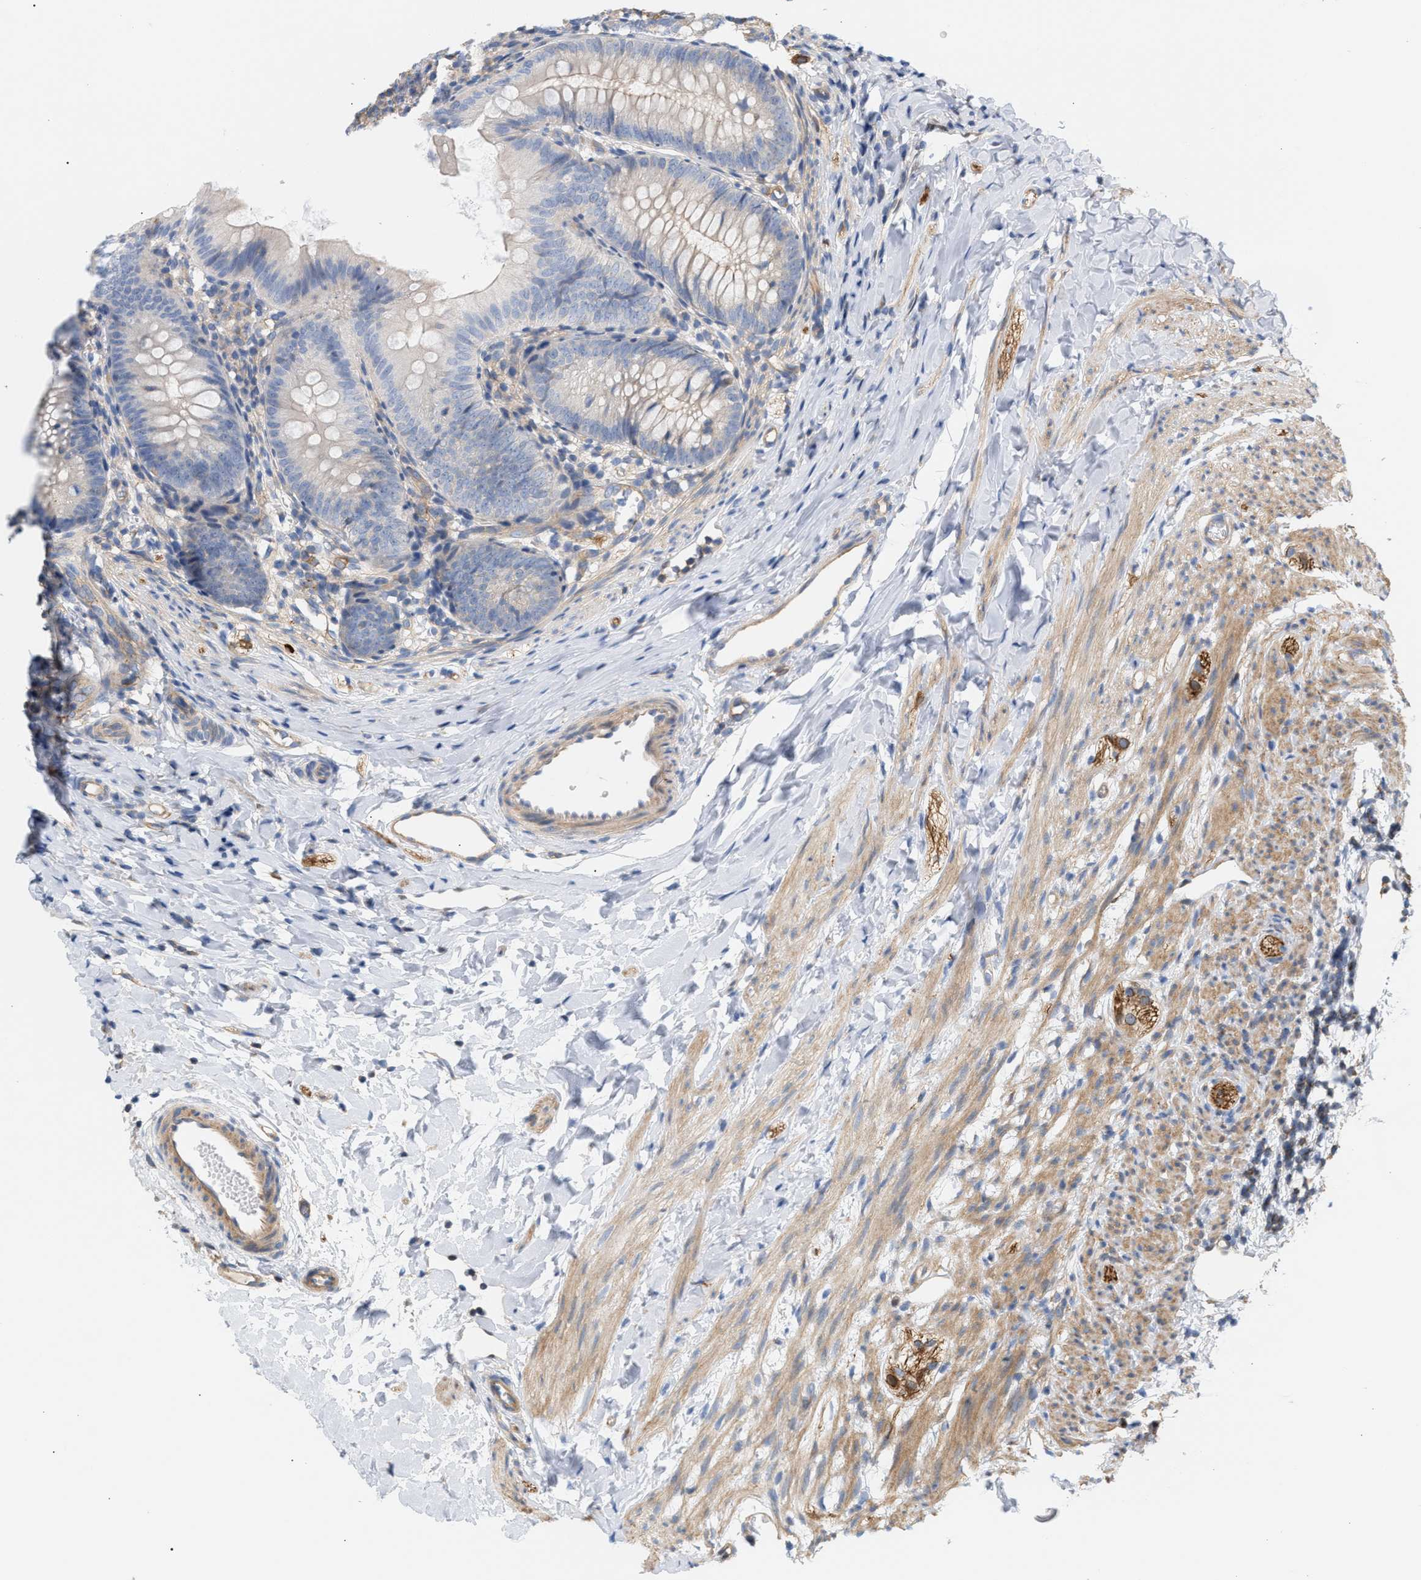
{"staining": {"intensity": "negative", "quantity": "none", "location": "none"}, "tissue": "appendix", "cell_type": "Glandular cells", "image_type": "normal", "snomed": [{"axis": "morphology", "description": "Normal tissue, NOS"}, {"axis": "topography", "description": "Appendix"}], "caption": "Benign appendix was stained to show a protein in brown. There is no significant staining in glandular cells. (DAB IHC, high magnification).", "gene": "LRCH1", "patient": {"sex": "male", "age": 1}}